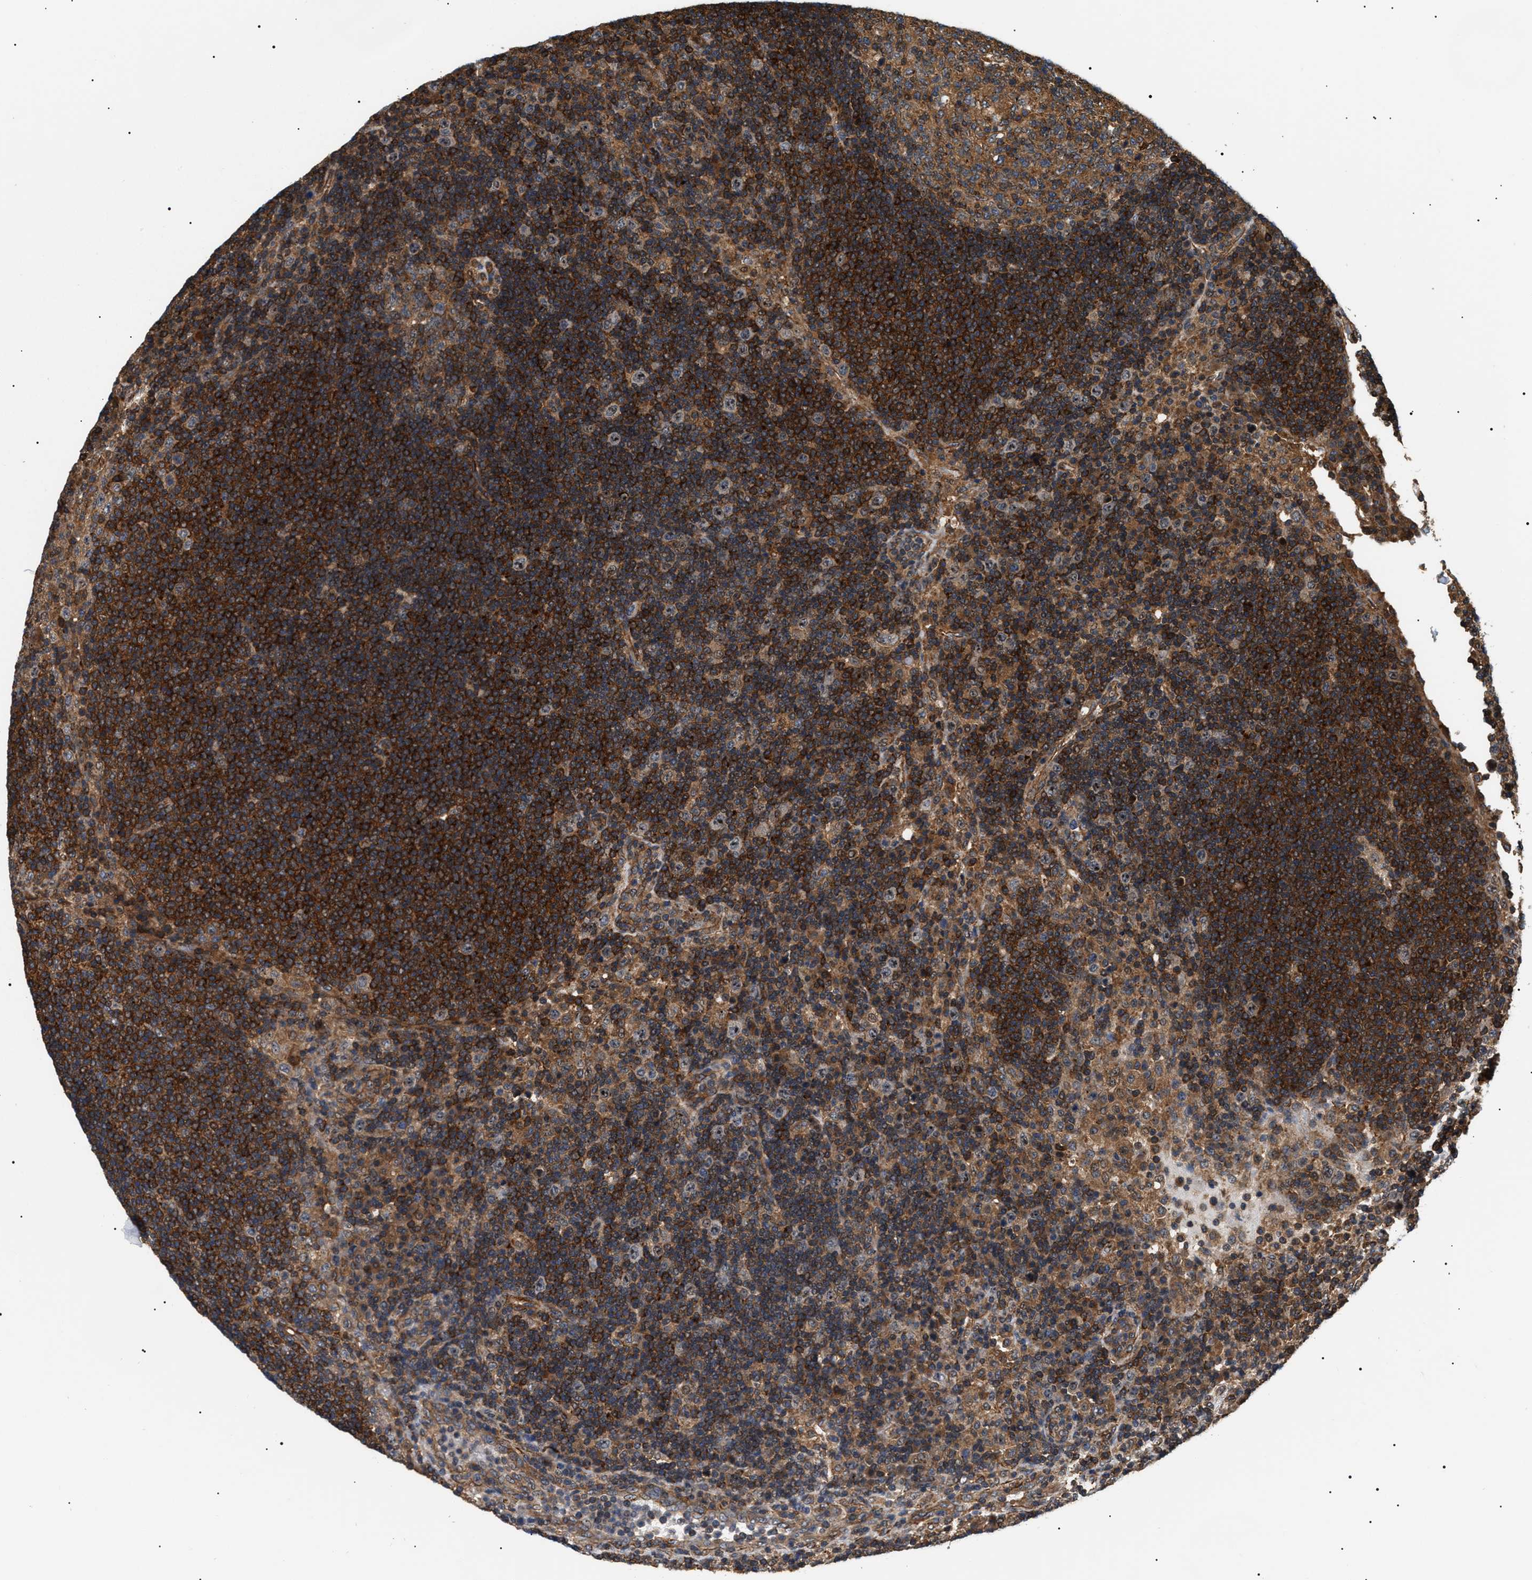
{"staining": {"intensity": "moderate", "quantity": ">75%", "location": "cytoplasmic/membranous"}, "tissue": "lymph node", "cell_type": "Germinal center cells", "image_type": "normal", "snomed": [{"axis": "morphology", "description": "Normal tissue, NOS"}, {"axis": "topography", "description": "Lymph node"}], "caption": "Protein expression analysis of benign lymph node shows moderate cytoplasmic/membranous expression in about >75% of germinal center cells.", "gene": "SH3GLB2", "patient": {"sex": "female", "age": 53}}